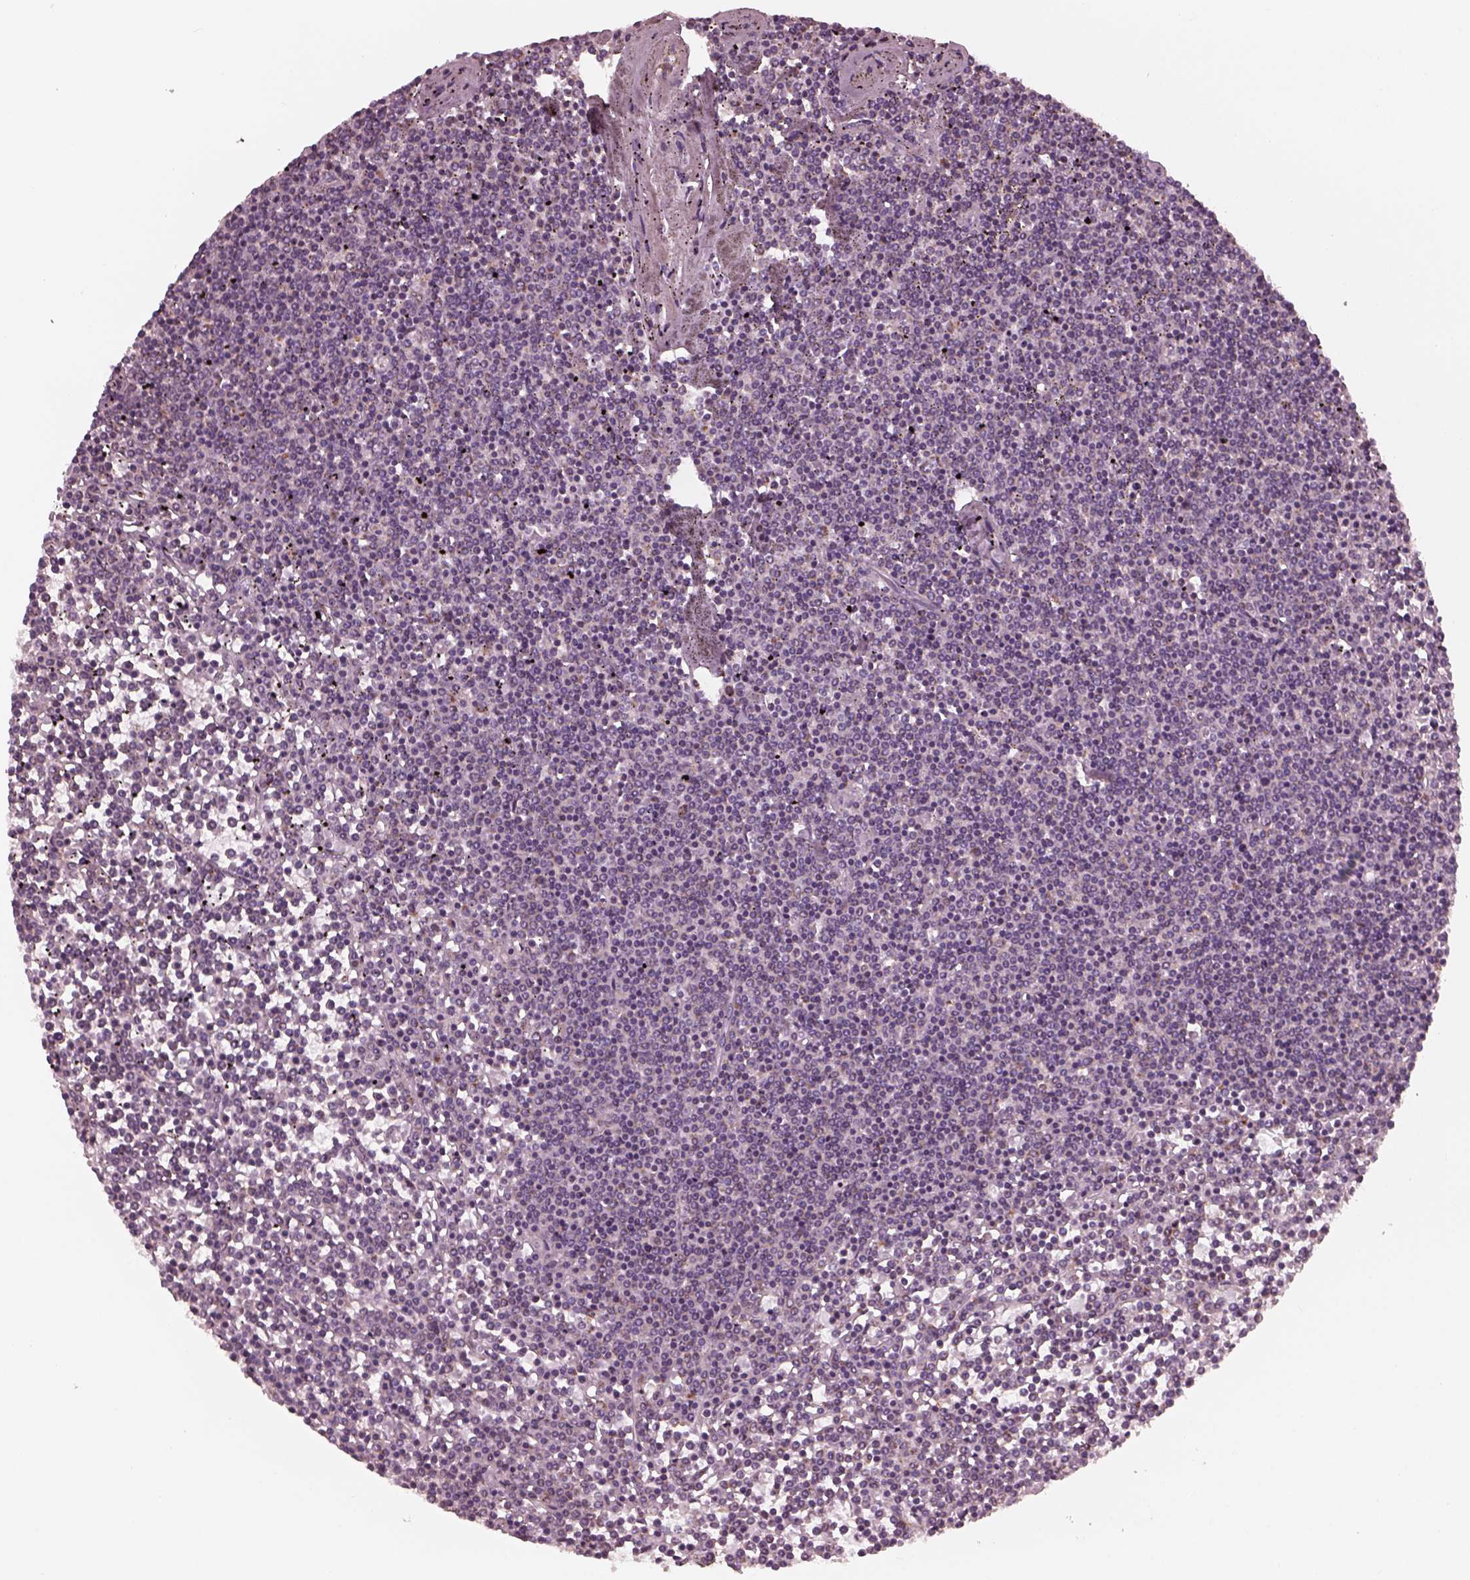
{"staining": {"intensity": "weak", "quantity": "<25%", "location": "cytoplasmic/membranous"}, "tissue": "lymphoma", "cell_type": "Tumor cells", "image_type": "cancer", "snomed": [{"axis": "morphology", "description": "Malignant lymphoma, non-Hodgkin's type, Low grade"}, {"axis": "topography", "description": "Spleen"}], "caption": "Immunohistochemical staining of human lymphoma reveals no significant positivity in tumor cells. (Brightfield microscopy of DAB immunohistochemistry at high magnification).", "gene": "CELSR3", "patient": {"sex": "female", "age": 19}}